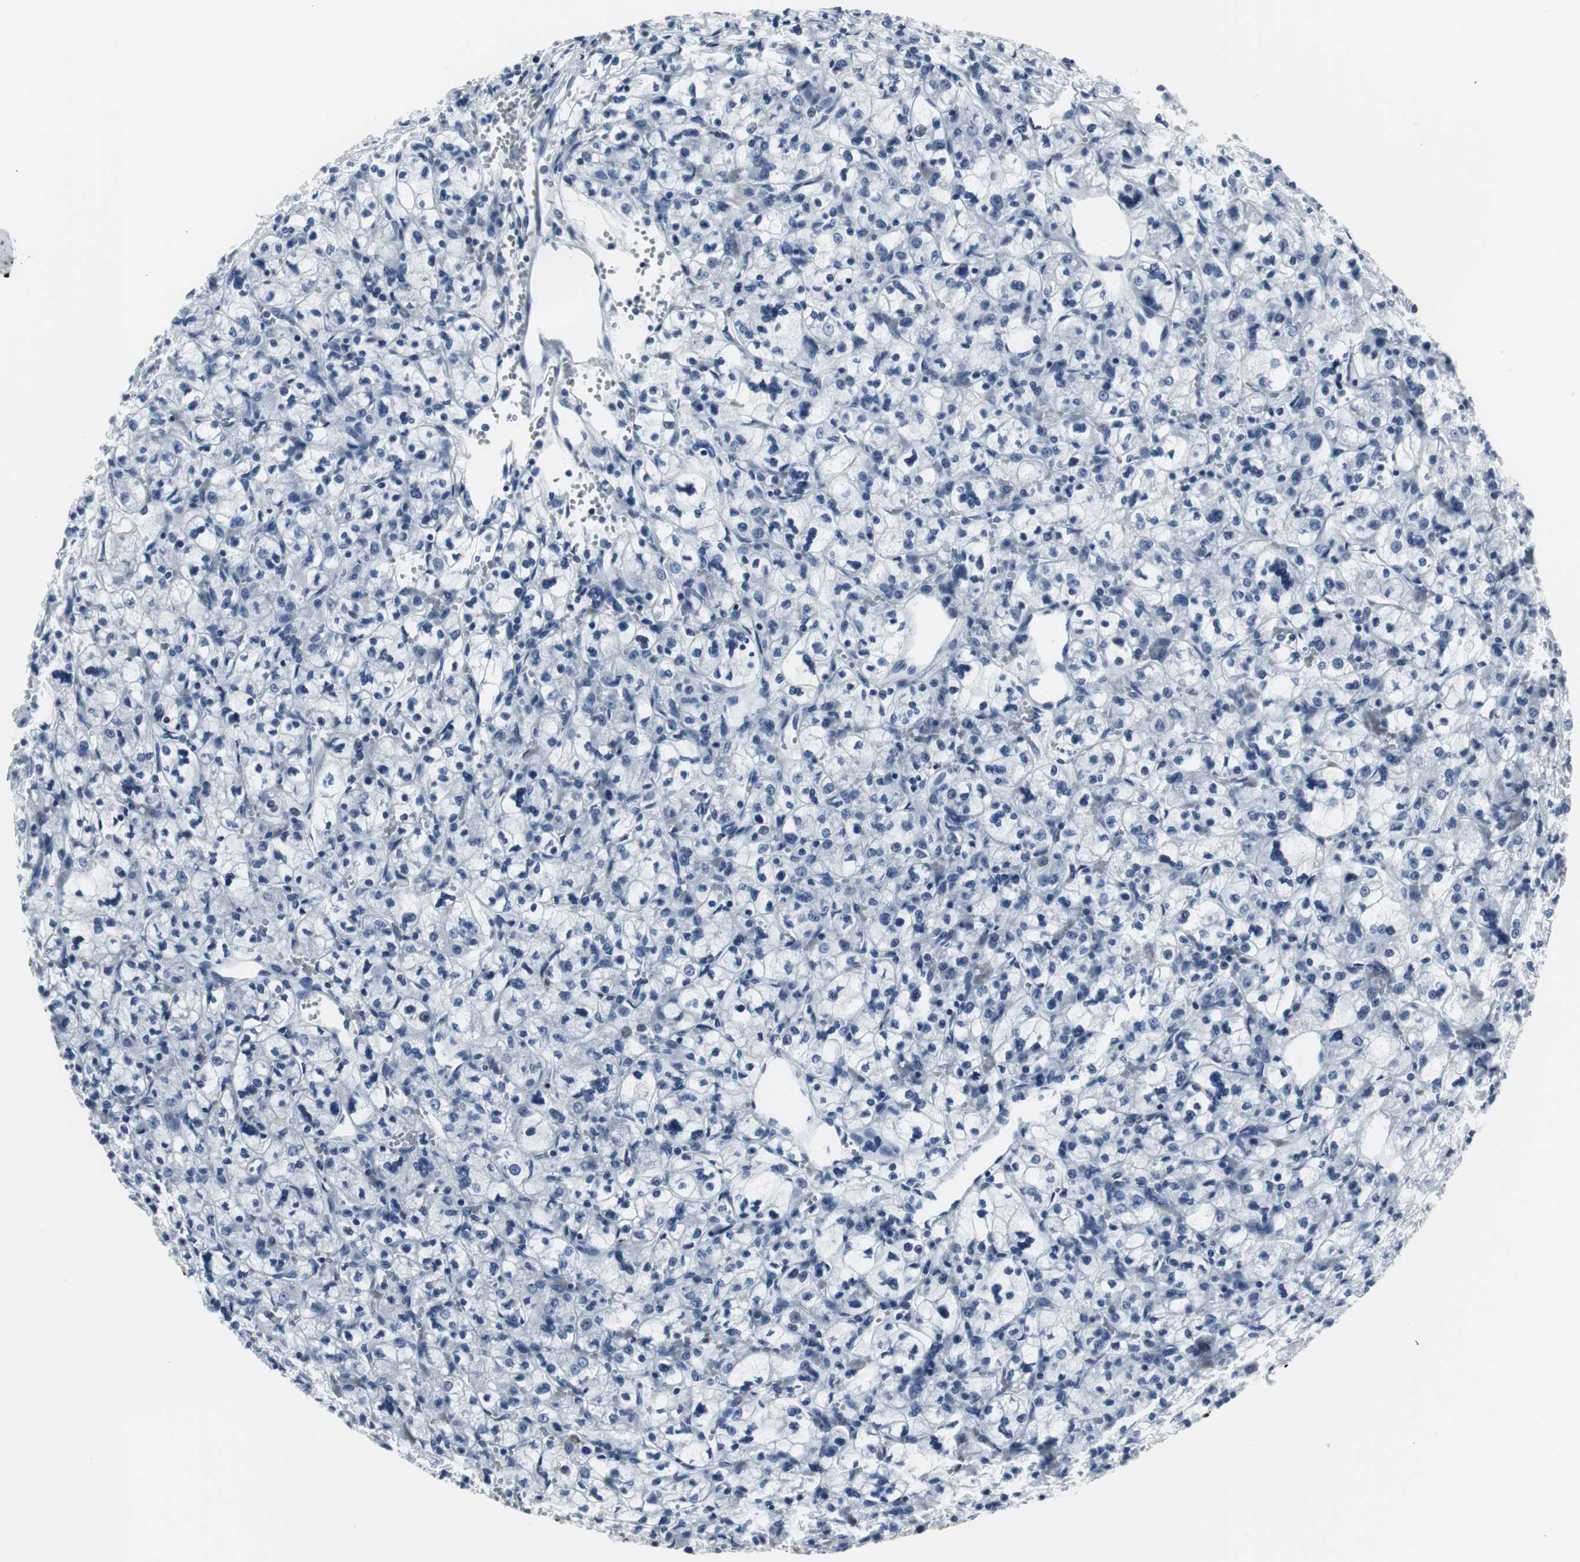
{"staining": {"intensity": "negative", "quantity": "none", "location": "none"}, "tissue": "renal cancer", "cell_type": "Tumor cells", "image_type": "cancer", "snomed": [{"axis": "morphology", "description": "Adenocarcinoma, NOS"}, {"axis": "topography", "description": "Kidney"}], "caption": "High power microscopy micrograph of an immunohistochemistry (IHC) image of renal adenocarcinoma, revealing no significant positivity in tumor cells. (DAB (3,3'-diaminobenzidine) IHC, high magnification).", "gene": "DOK1", "patient": {"sex": "female", "age": 83}}